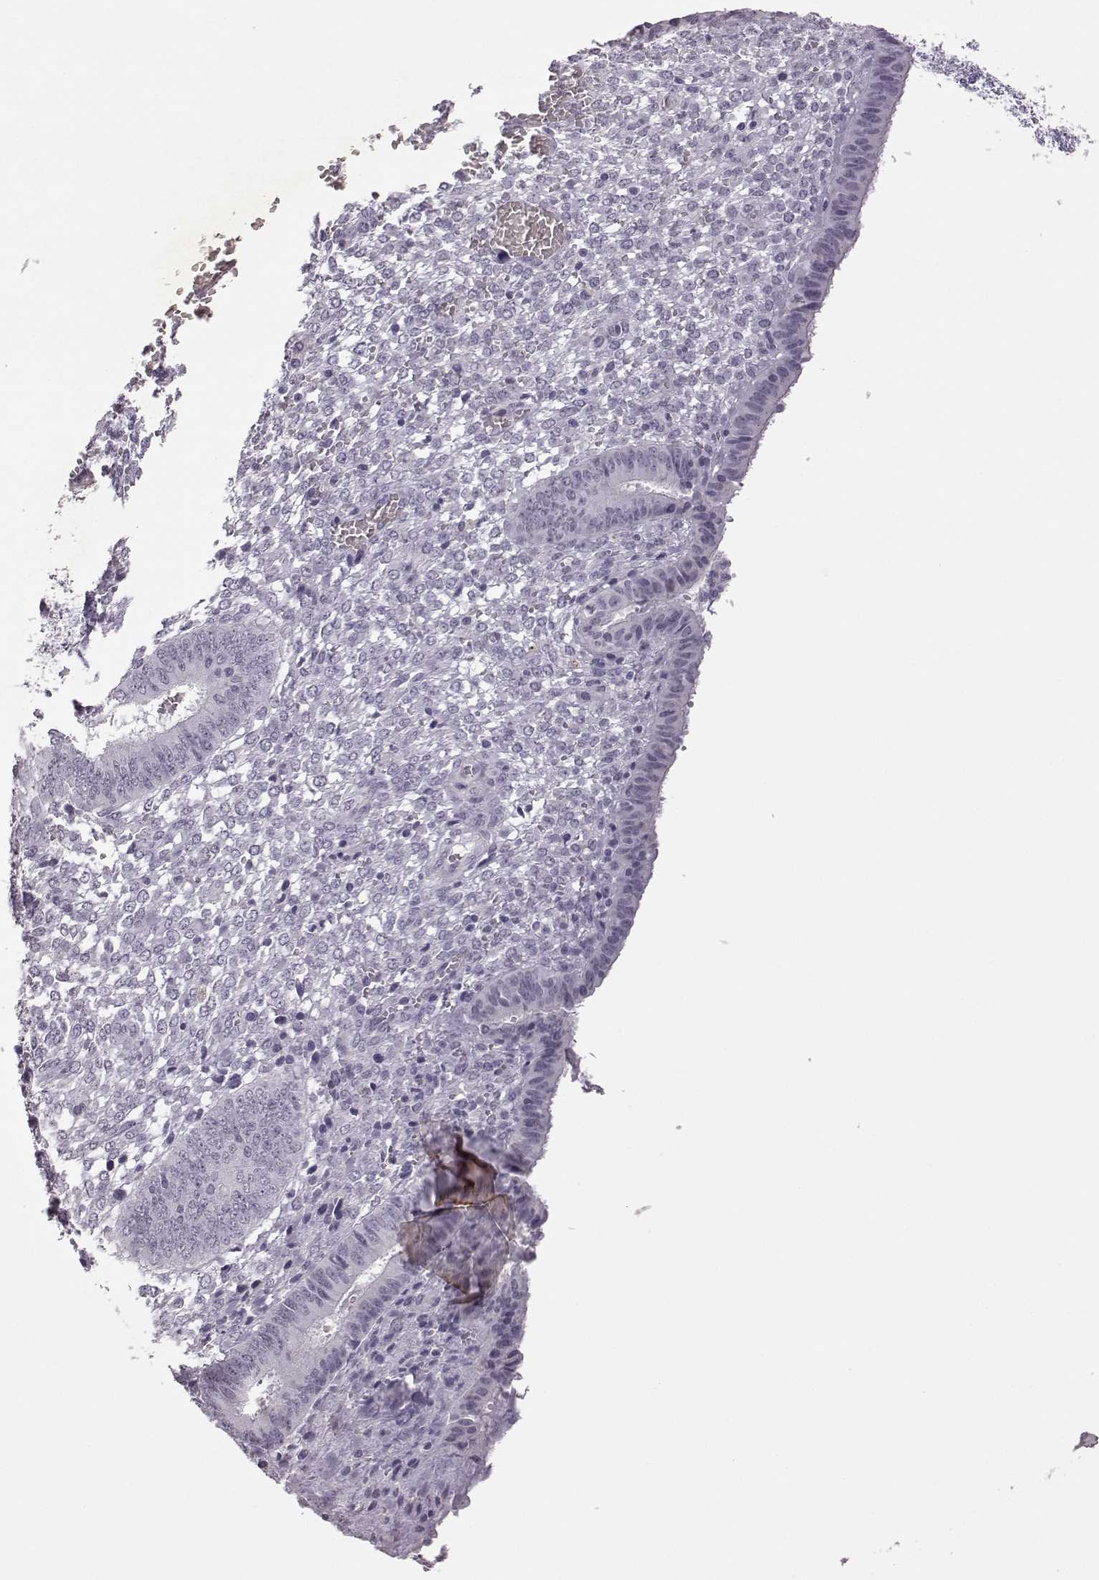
{"staining": {"intensity": "negative", "quantity": "none", "location": "none"}, "tissue": "endometrium", "cell_type": "Cells in endometrial stroma", "image_type": "normal", "snomed": [{"axis": "morphology", "description": "Normal tissue, NOS"}, {"axis": "topography", "description": "Endometrium"}], "caption": "The micrograph demonstrates no significant positivity in cells in endometrial stroma of endometrium. (DAB (3,3'-diaminobenzidine) immunohistochemistry (IHC), high magnification).", "gene": "VGF", "patient": {"sex": "female", "age": 42}}